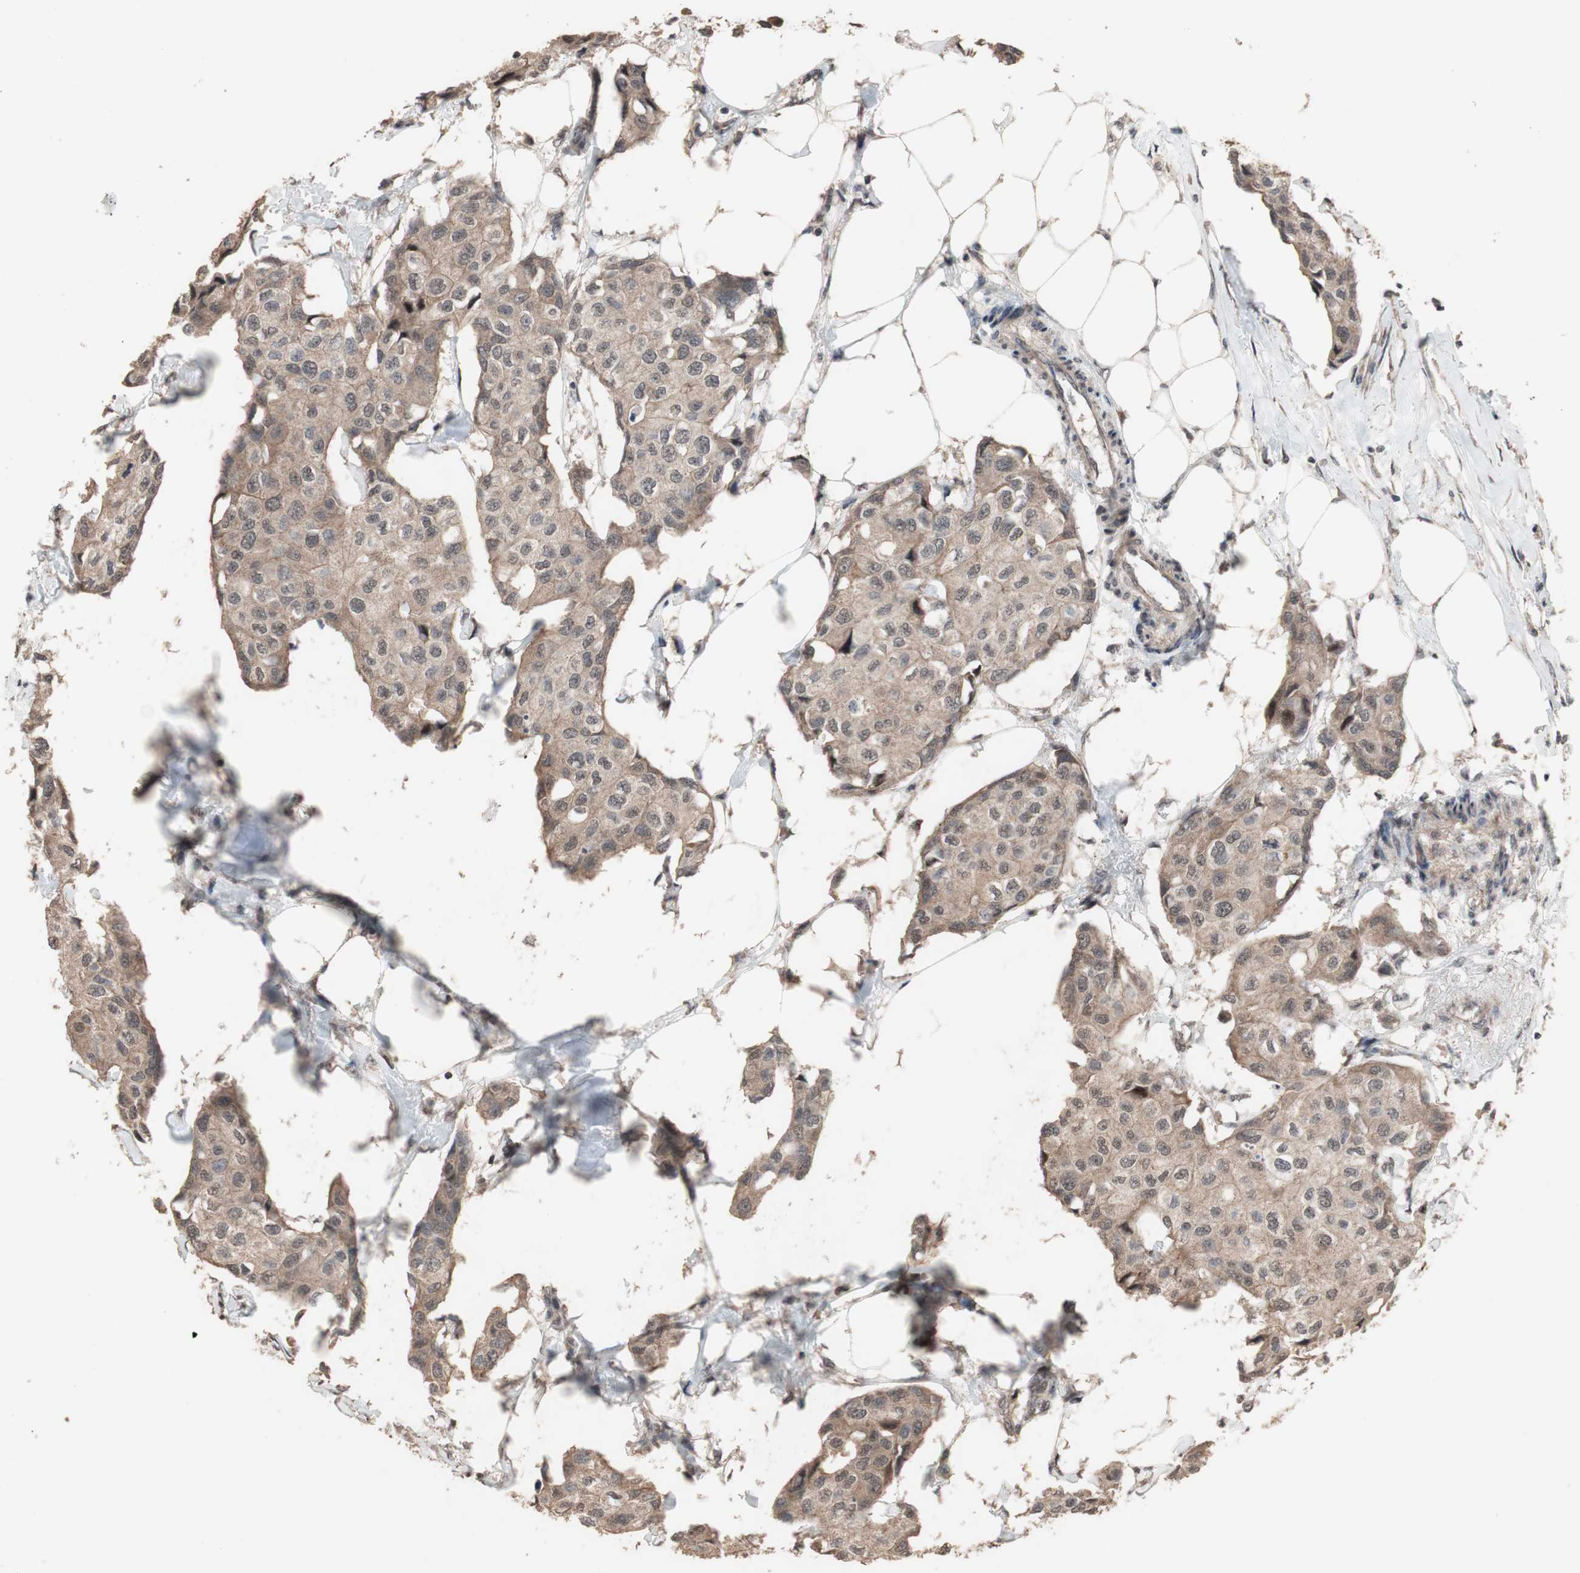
{"staining": {"intensity": "moderate", "quantity": ">75%", "location": "cytoplasmic/membranous"}, "tissue": "breast cancer", "cell_type": "Tumor cells", "image_type": "cancer", "snomed": [{"axis": "morphology", "description": "Duct carcinoma"}, {"axis": "topography", "description": "Breast"}], "caption": "This is an image of IHC staining of breast cancer, which shows moderate staining in the cytoplasmic/membranous of tumor cells.", "gene": "KANSL1", "patient": {"sex": "female", "age": 80}}